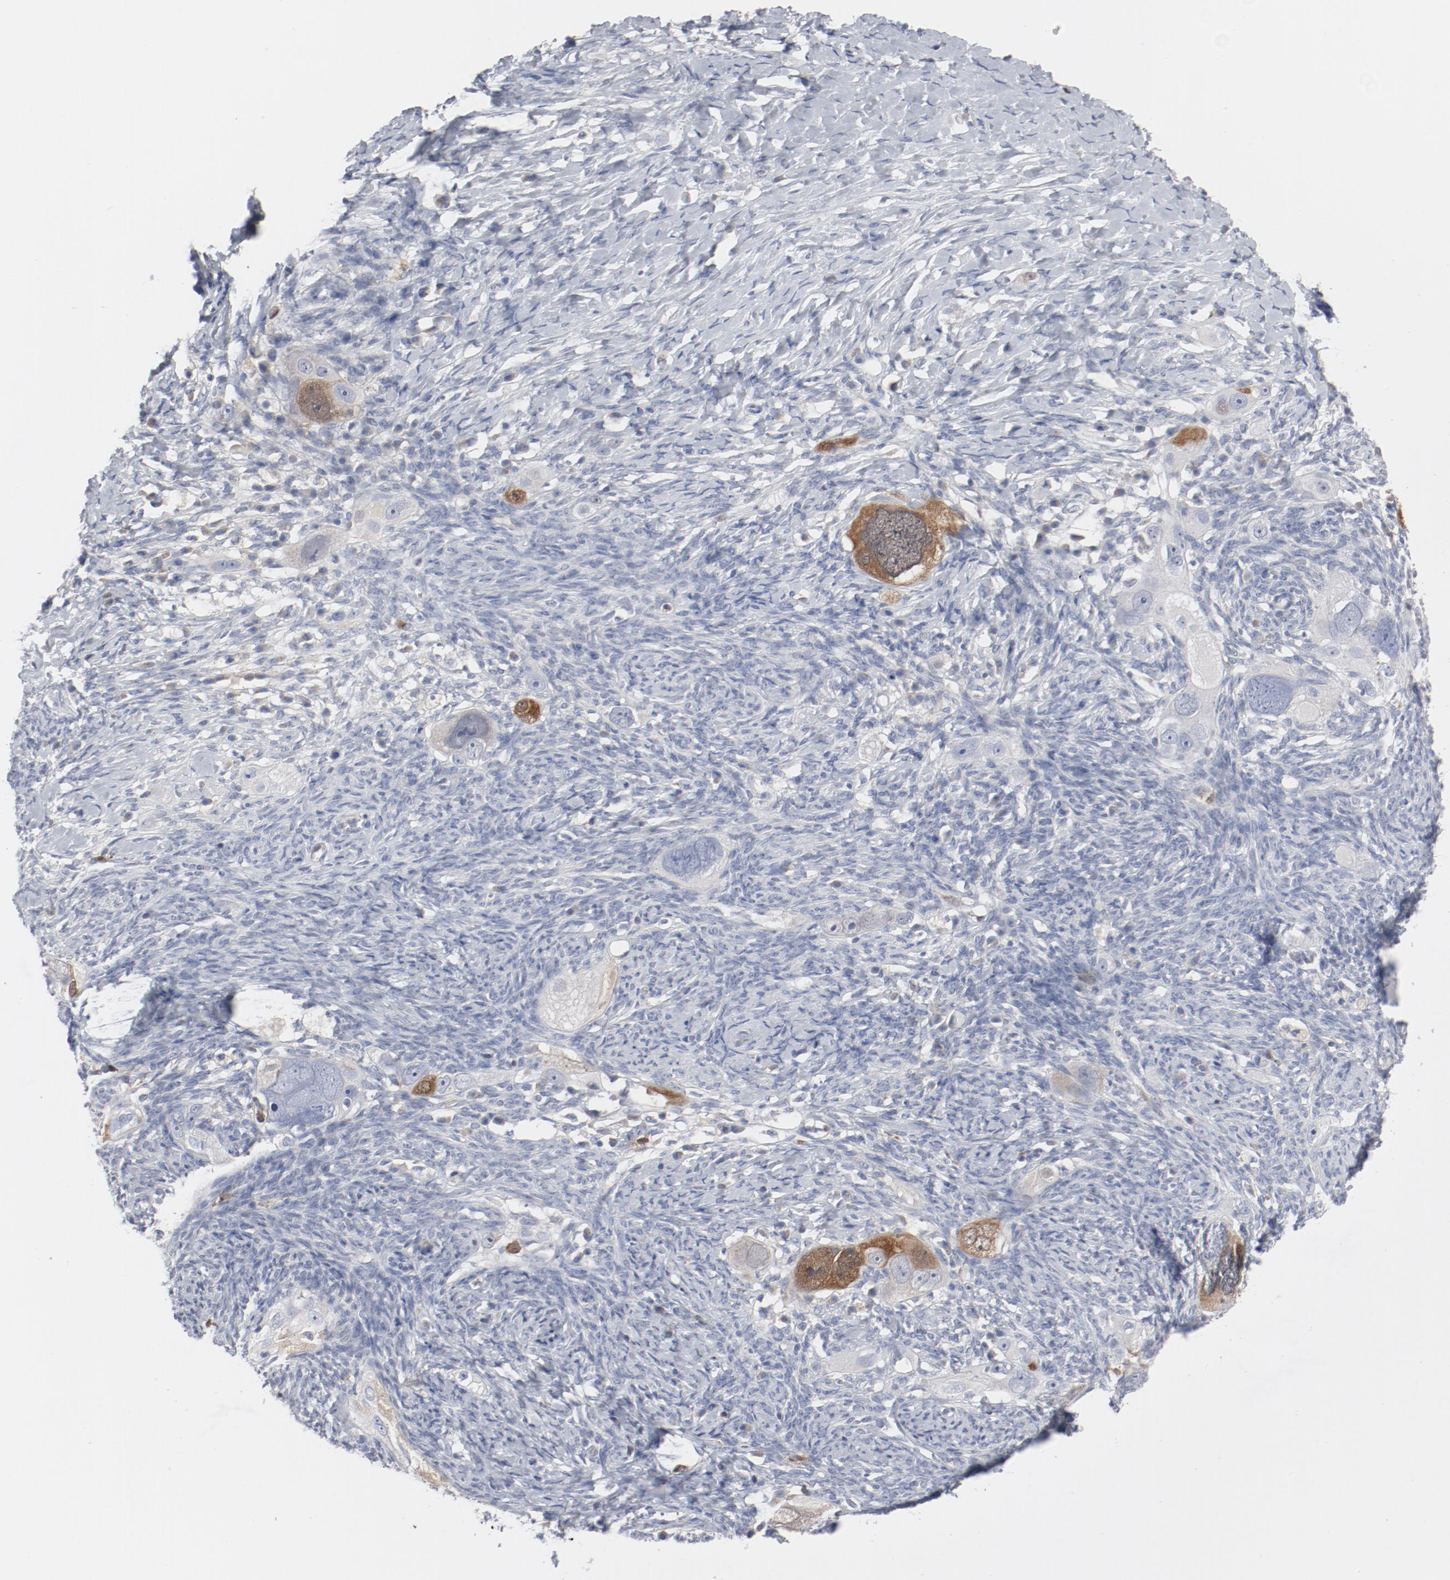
{"staining": {"intensity": "moderate", "quantity": "25%-75%", "location": "cytoplasmic/membranous,nuclear"}, "tissue": "ovarian cancer", "cell_type": "Tumor cells", "image_type": "cancer", "snomed": [{"axis": "morphology", "description": "Normal tissue, NOS"}, {"axis": "morphology", "description": "Cystadenocarcinoma, serous, NOS"}, {"axis": "topography", "description": "Ovary"}], "caption": "The photomicrograph shows a brown stain indicating the presence of a protein in the cytoplasmic/membranous and nuclear of tumor cells in ovarian cancer.", "gene": "CDK1", "patient": {"sex": "female", "age": 62}}